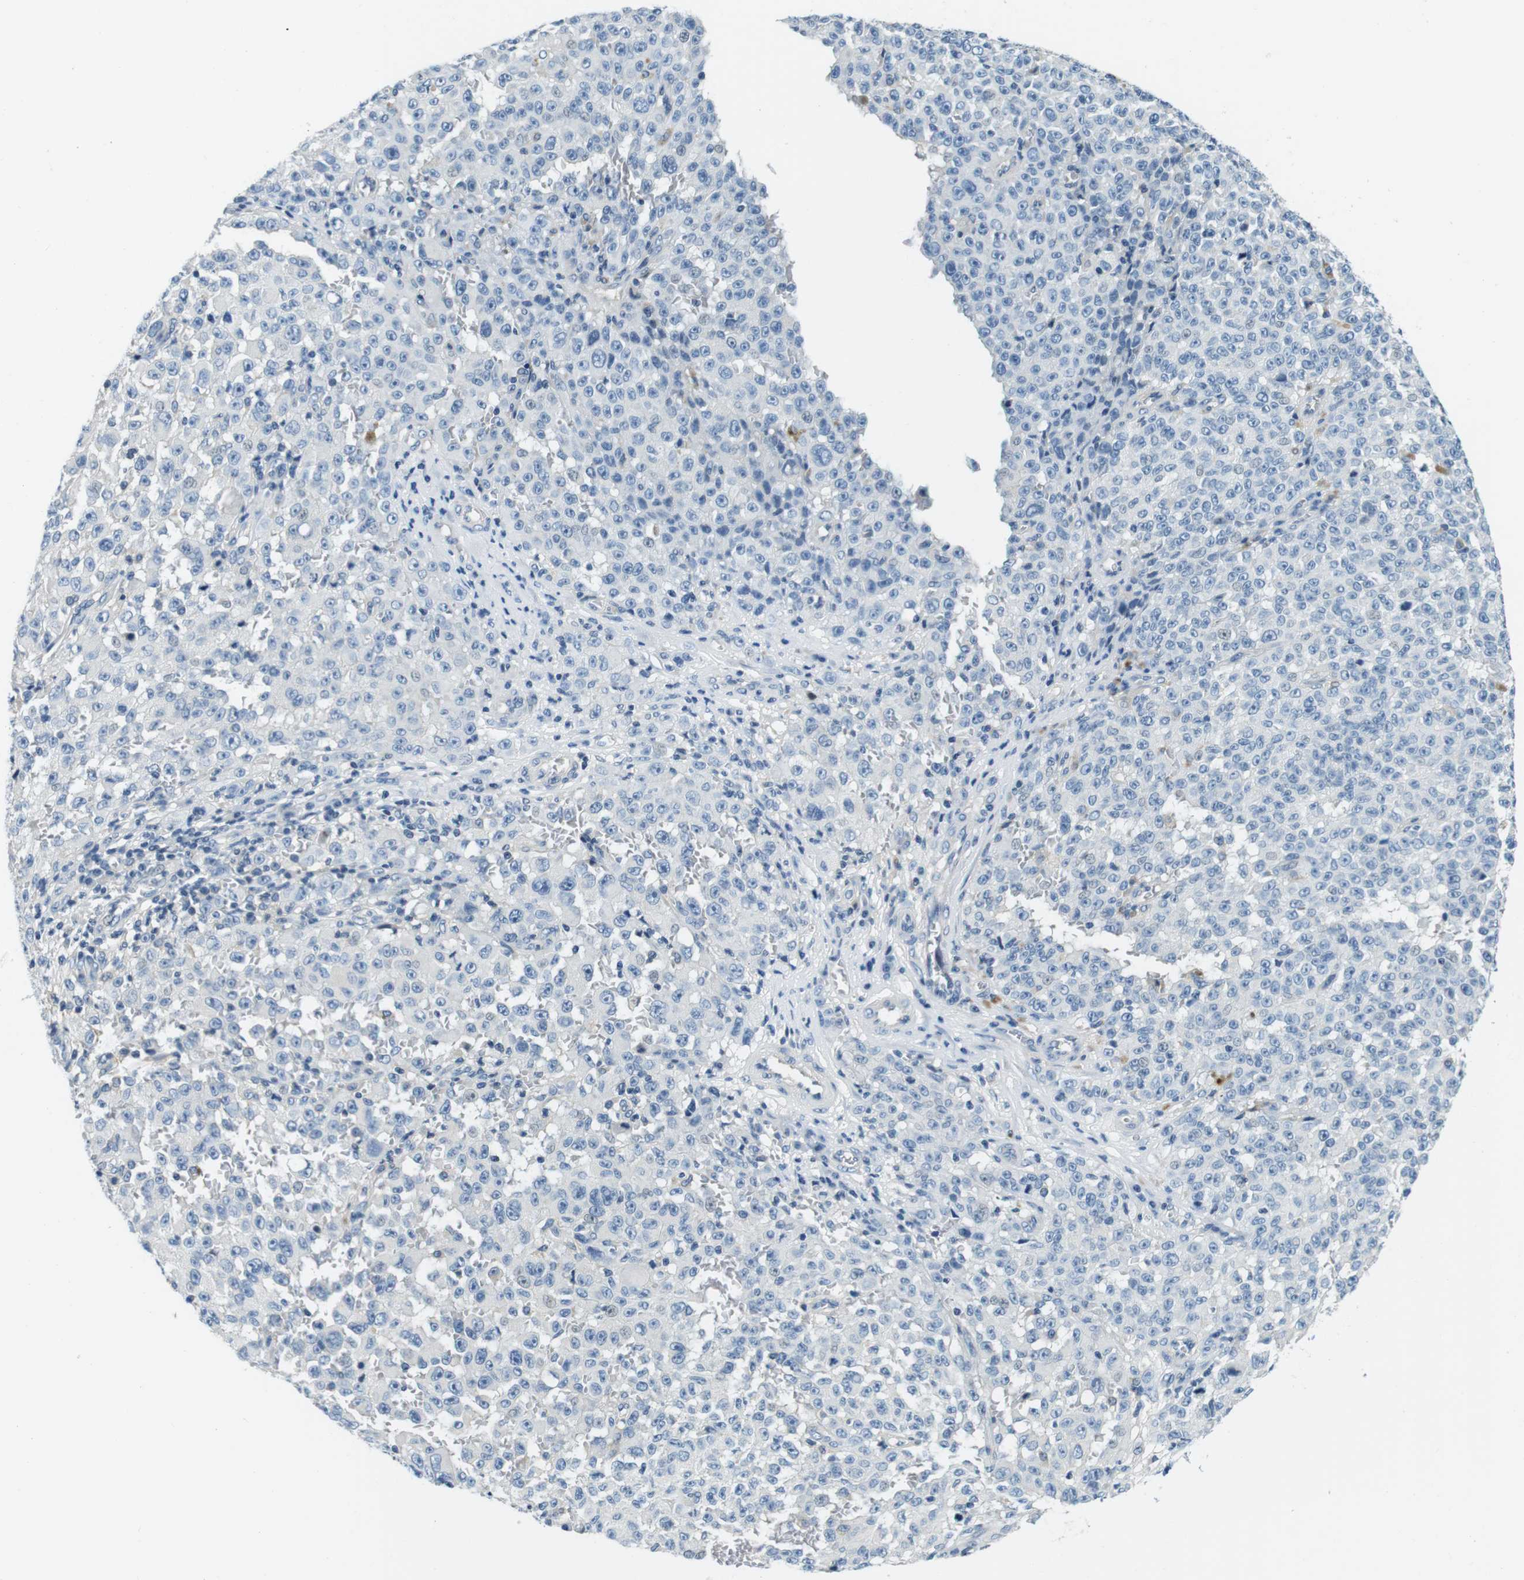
{"staining": {"intensity": "negative", "quantity": "none", "location": "none"}, "tissue": "melanoma", "cell_type": "Tumor cells", "image_type": "cancer", "snomed": [{"axis": "morphology", "description": "Malignant melanoma, NOS"}, {"axis": "topography", "description": "Skin"}], "caption": "Tumor cells show no significant protein positivity in melanoma.", "gene": "KCNJ5", "patient": {"sex": "female", "age": 82}}